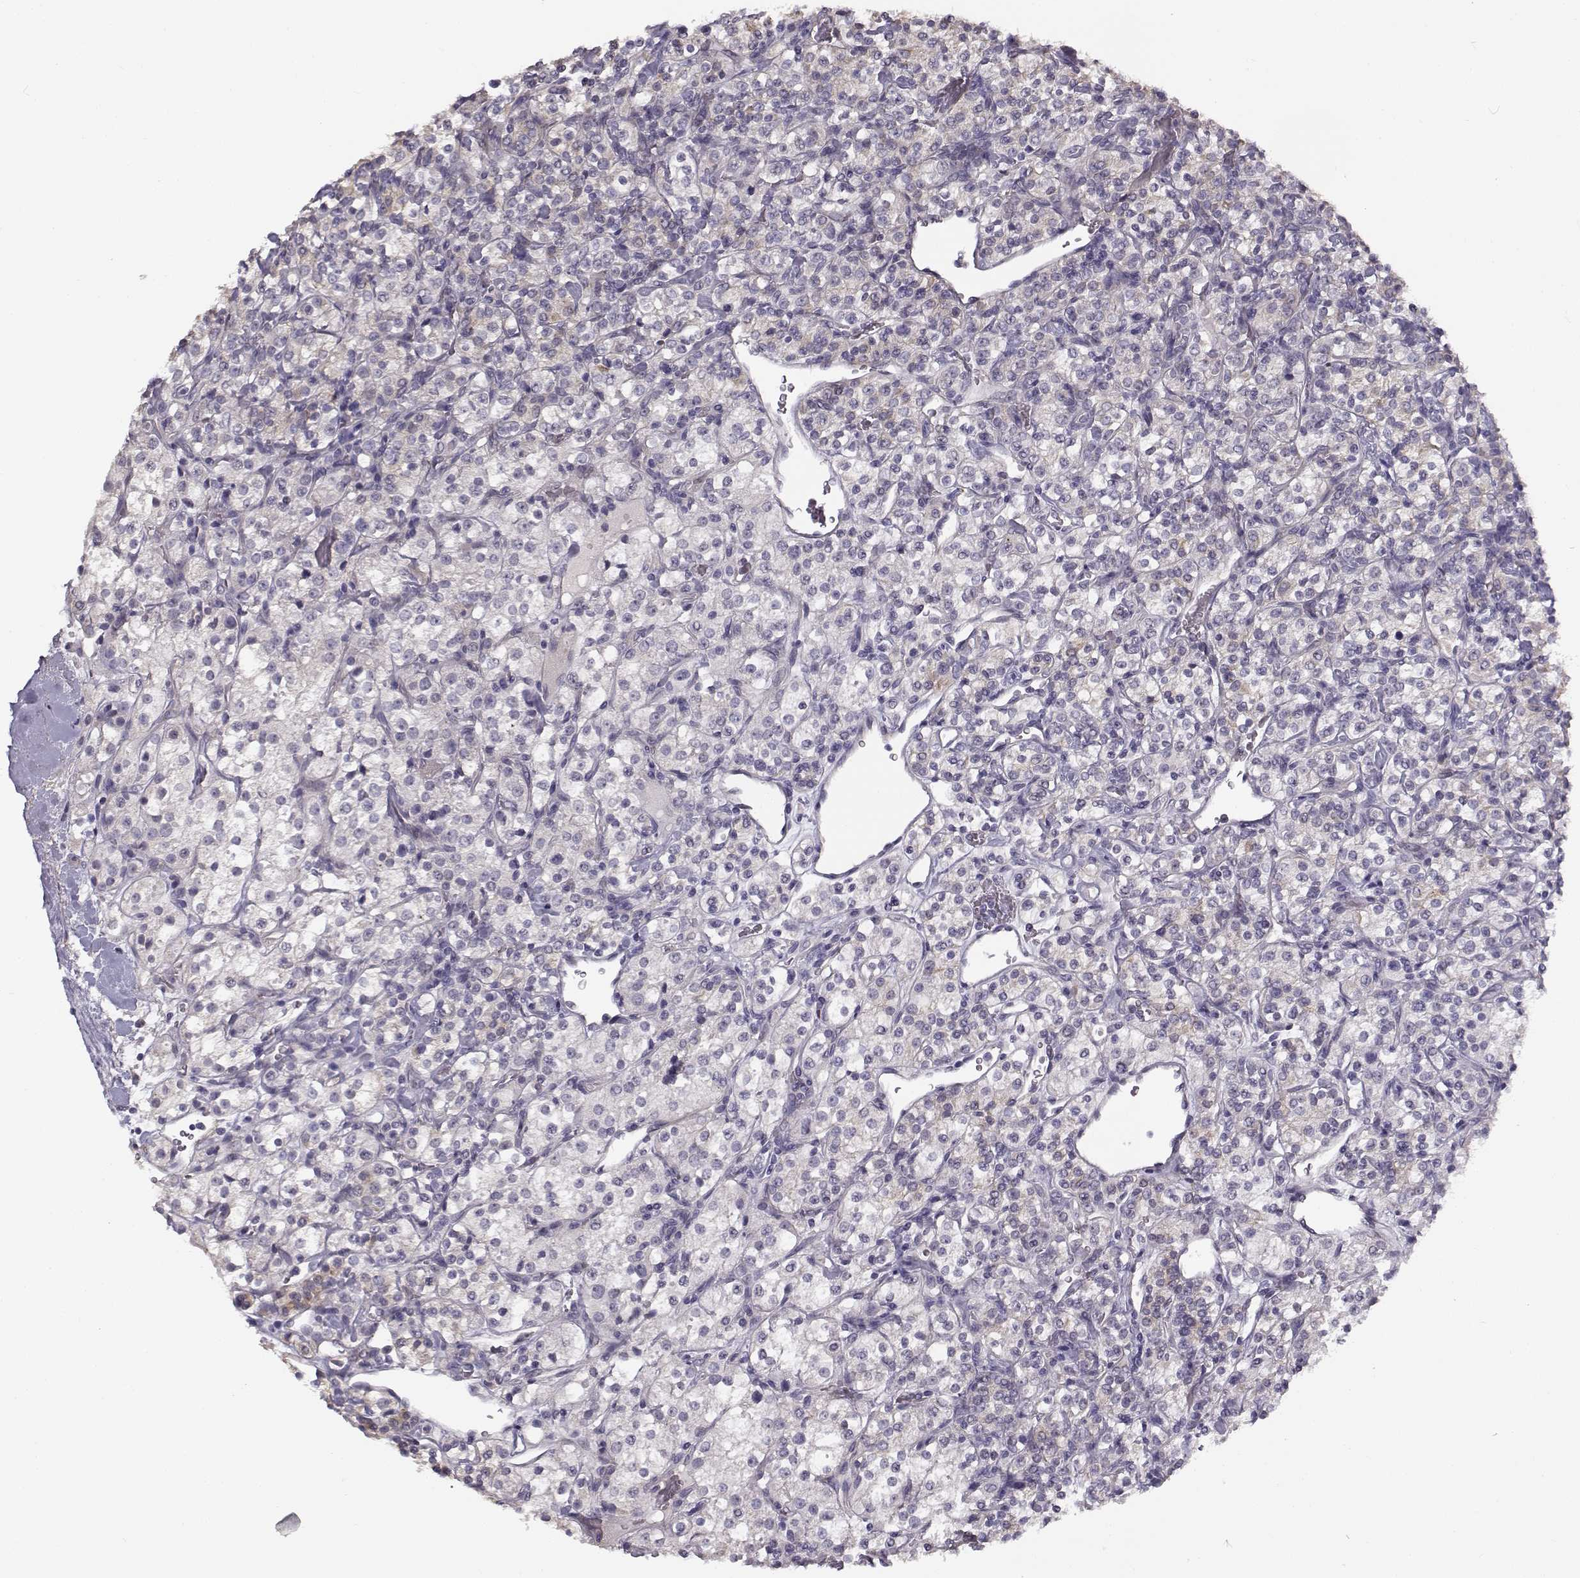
{"staining": {"intensity": "weak", "quantity": "<25%", "location": "cytoplasmic/membranous"}, "tissue": "renal cancer", "cell_type": "Tumor cells", "image_type": "cancer", "snomed": [{"axis": "morphology", "description": "Adenocarcinoma, NOS"}, {"axis": "topography", "description": "Kidney"}], "caption": "Tumor cells are negative for brown protein staining in renal cancer (adenocarcinoma).", "gene": "TMEM145", "patient": {"sex": "male", "age": 77}}